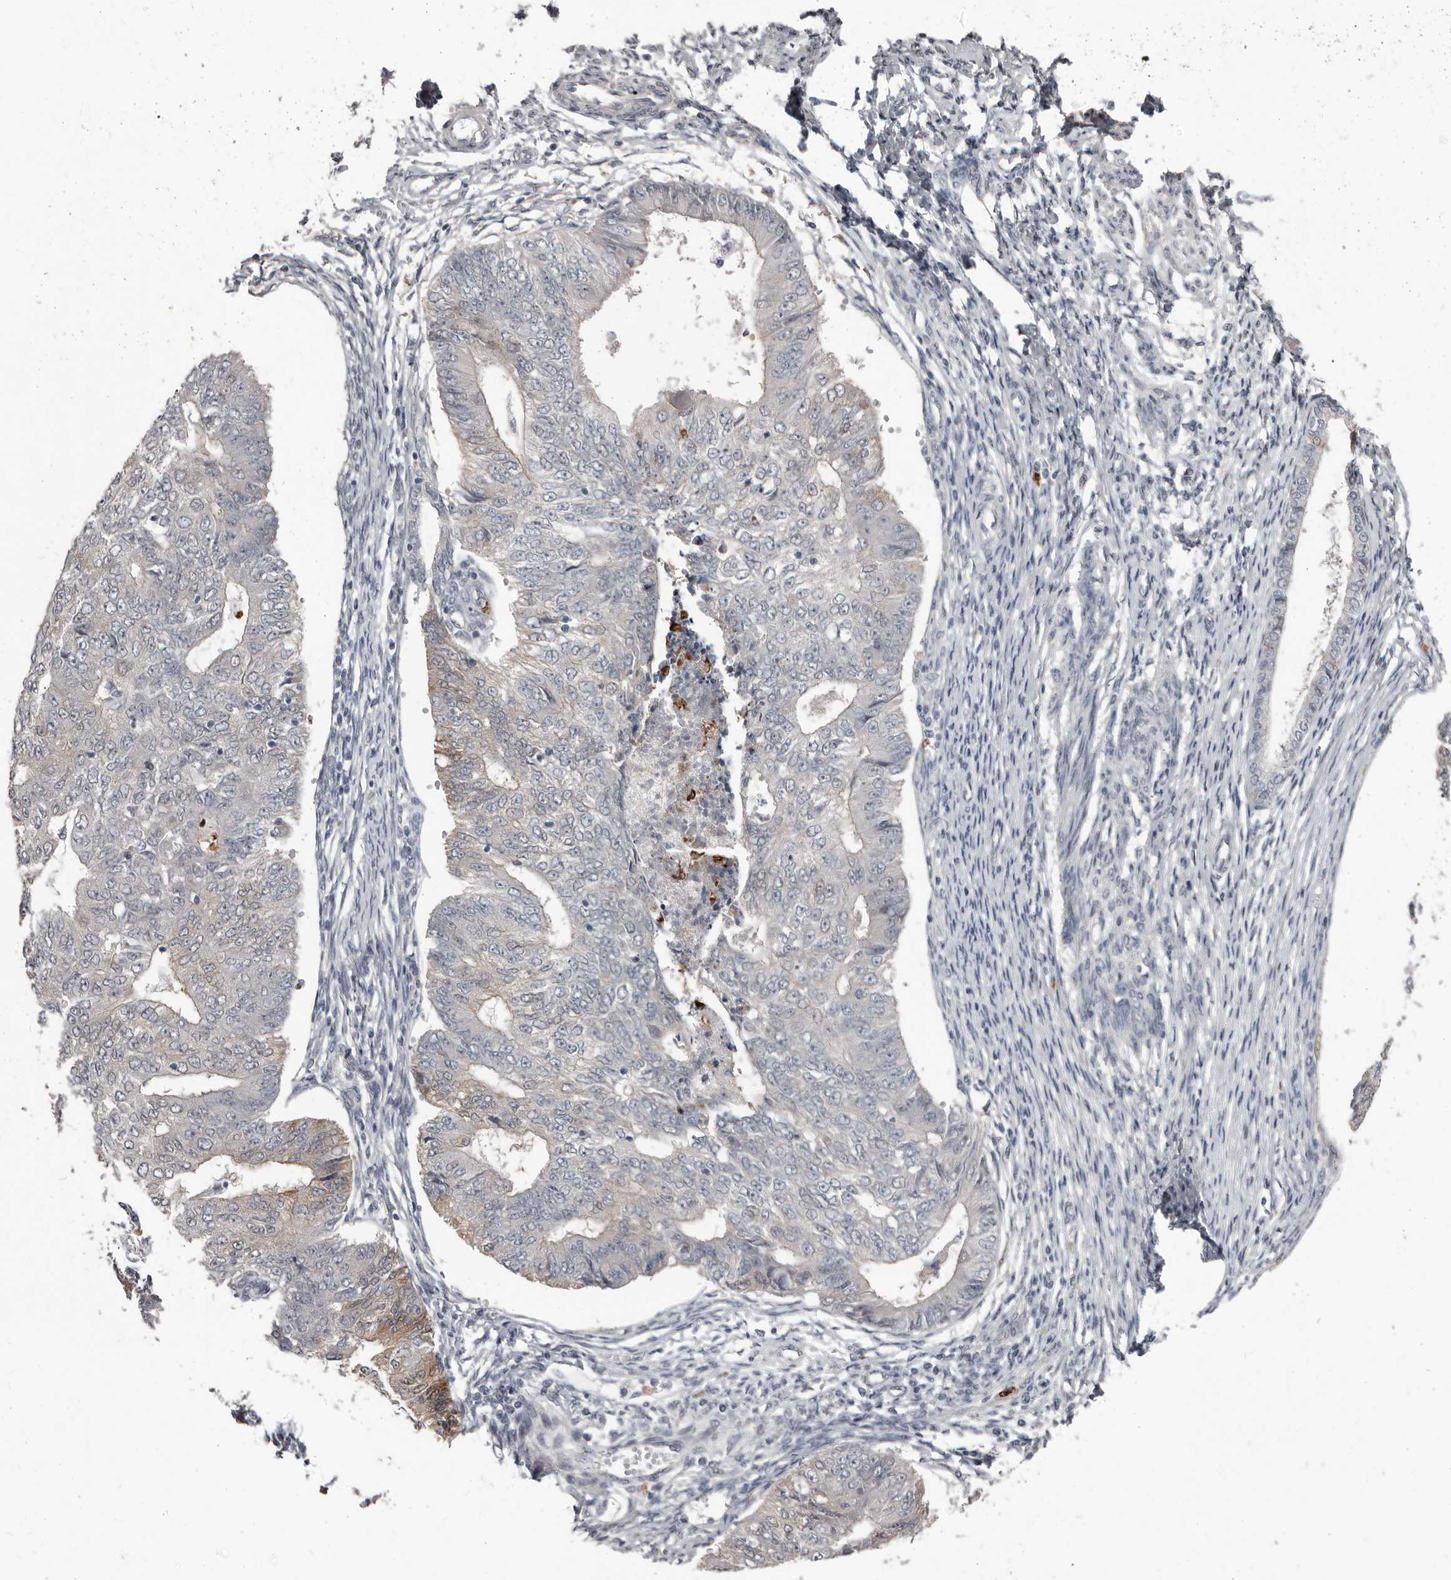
{"staining": {"intensity": "weak", "quantity": "<25%", "location": "cytoplasmic/membranous"}, "tissue": "endometrial cancer", "cell_type": "Tumor cells", "image_type": "cancer", "snomed": [{"axis": "morphology", "description": "Adenocarcinoma, NOS"}, {"axis": "topography", "description": "Endometrium"}], "caption": "Immunohistochemistry histopathology image of human endometrial cancer (adenocarcinoma) stained for a protein (brown), which displays no expression in tumor cells. The staining was performed using DAB to visualize the protein expression in brown, while the nuclei were stained in blue with hematoxylin (Magnification: 20x).", "gene": "GPR157", "patient": {"sex": "female", "age": 32}}